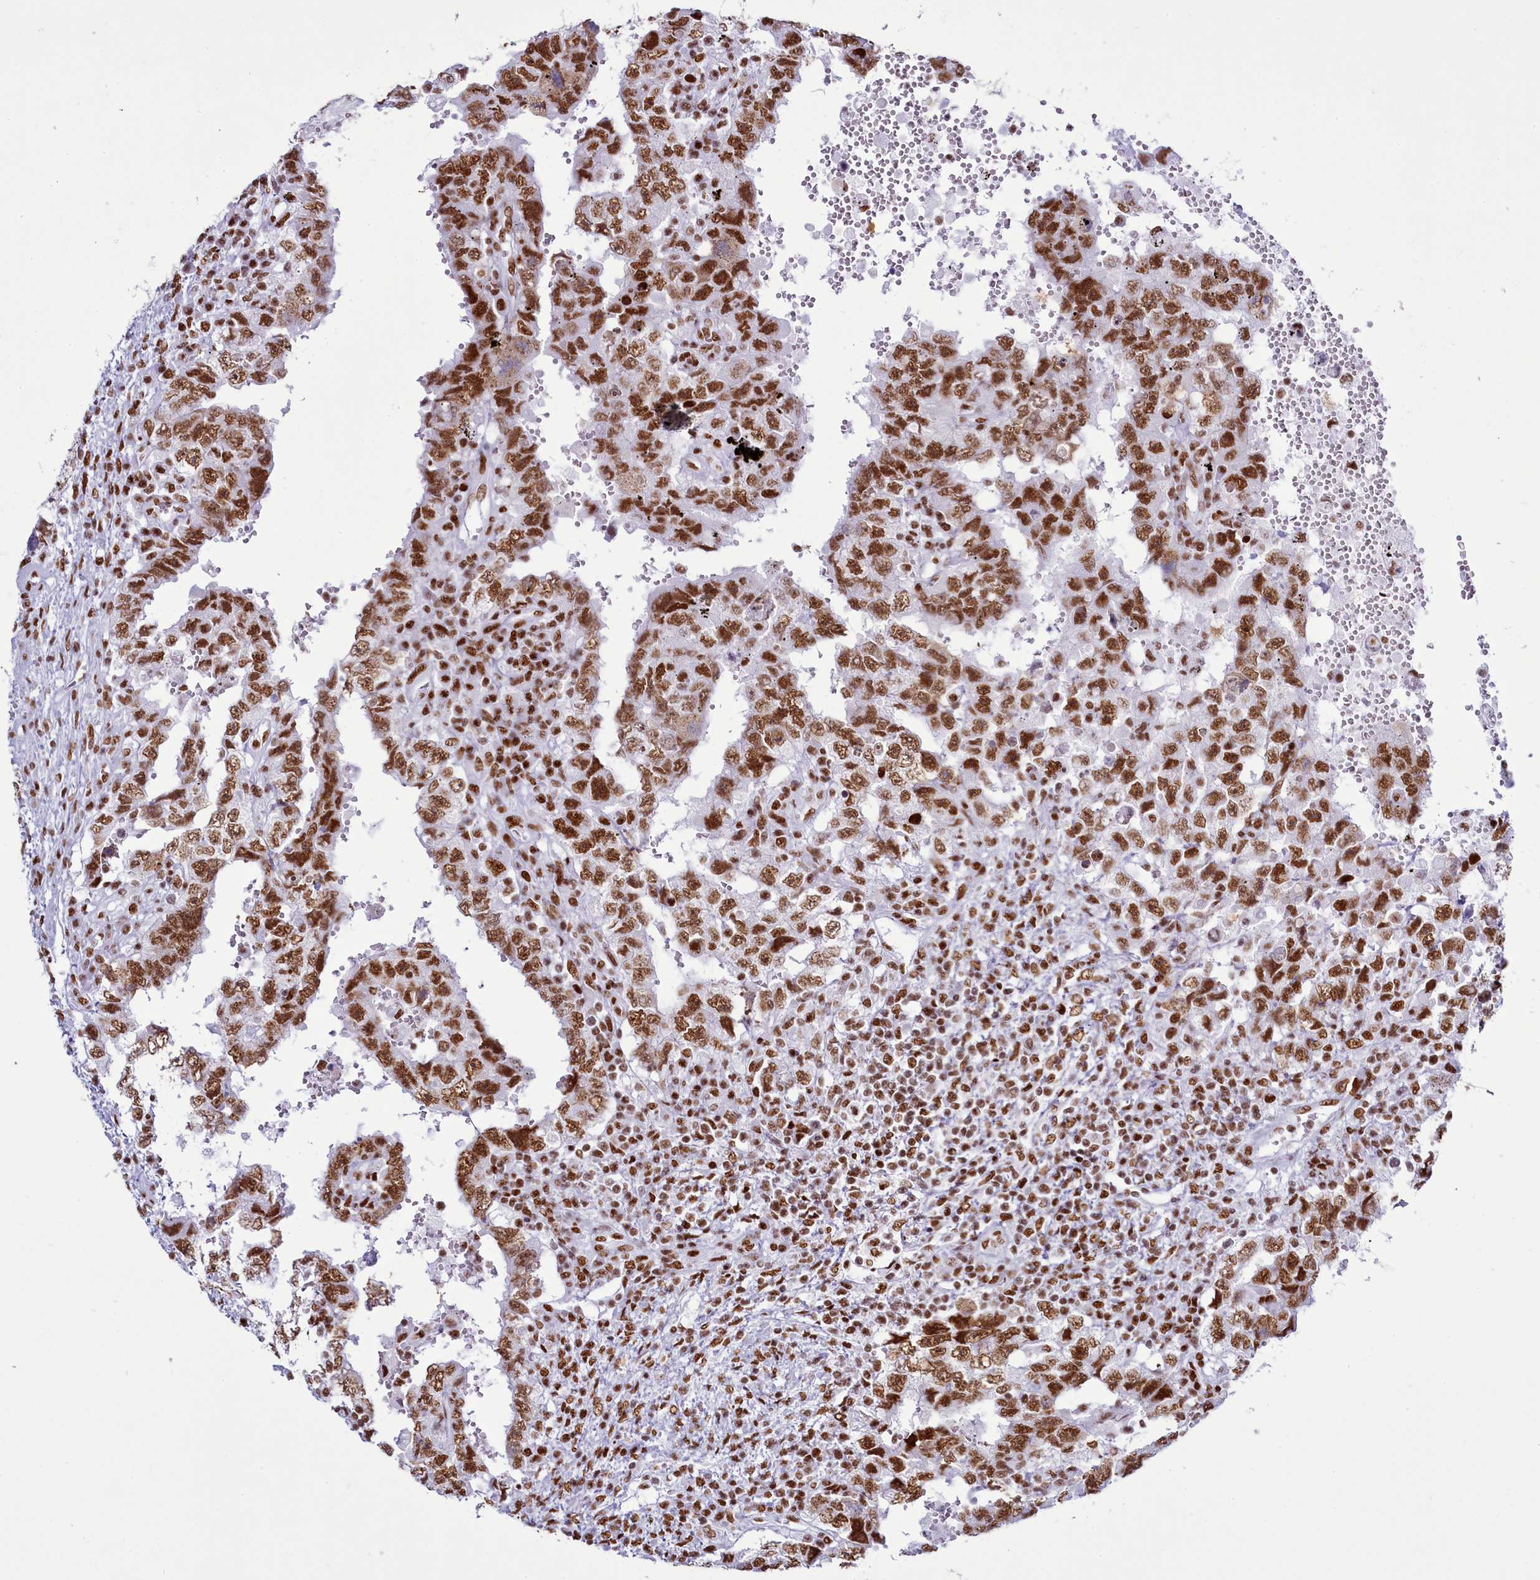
{"staining": {"intensity": "moderate", "quantity": ">75%", "location": "nuclear"}, "tissue": "testis cancer", "cell_type": "Tumor cells", "image_type": "cancer", "snomed": [{"axis": "morphology", "description": "Carcinoma, Embryonal, NOS"}, {"axis": "topography", "description": "Testis"}], "caption": "Immunohistochemical staining of testis cancer displays medium levels of moderate nuclear staining in about >75% of tumor cells.", "gene": "RALY", "patient": {"sex": "male", "age": 26}}